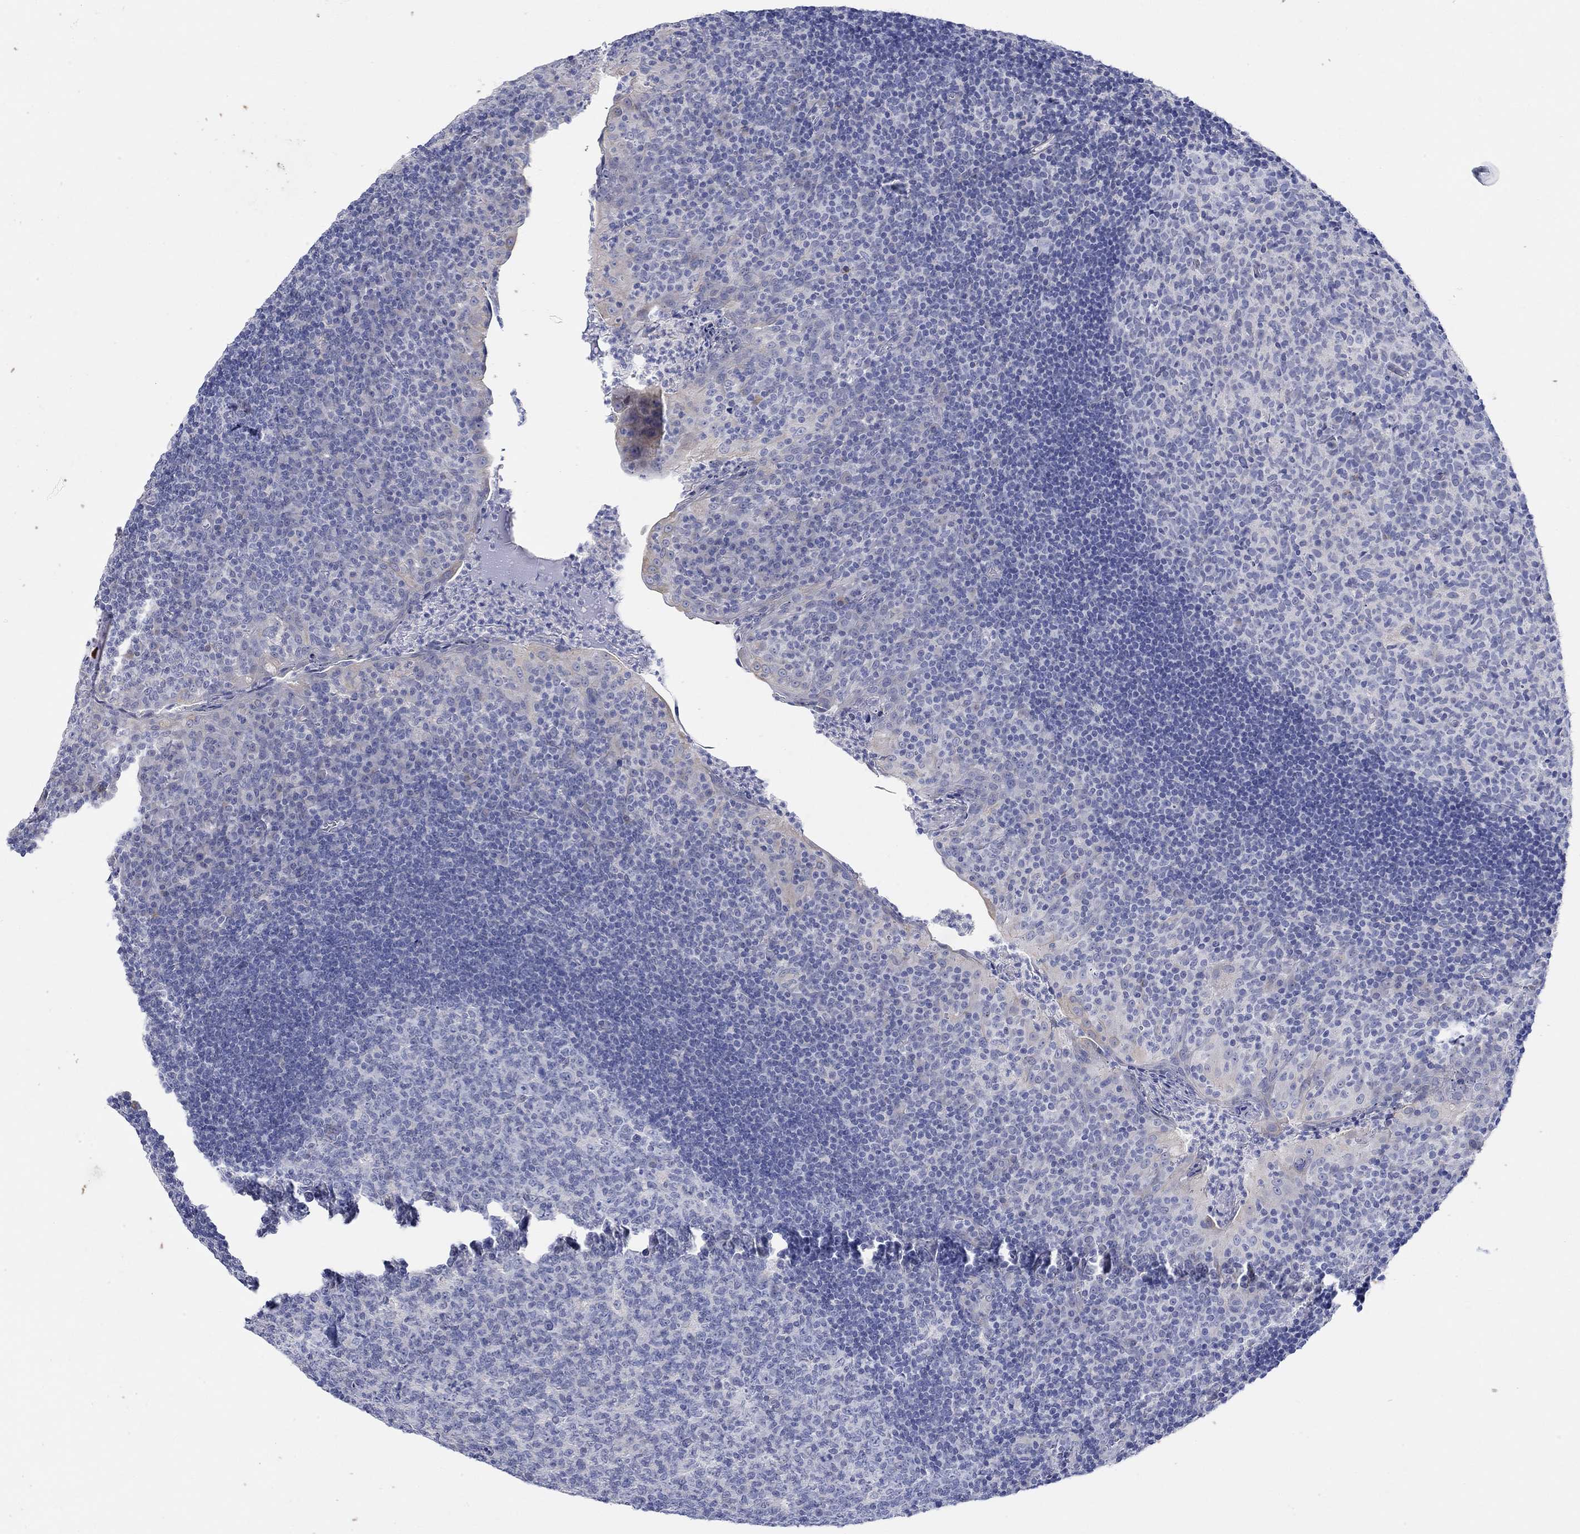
{"staining": {"intensity": "negative", "quantity": "none", "location": "none"}, "tissue": "tonsil", "cell_type": "Germinal center cells", "image_type": "normal", "snomed": [{"axis": "morphology", "description": "Normal tissue, NOS"}, {"axis": "topography", "description": "Tonsil"}], "caption": "A high-resolution photomicrograph shows IHC staining of normal tonsil, which displays no significant staining in germinal center cells.", "gene": "KRT222", "patient": {"sex": "female", "age": 12}}